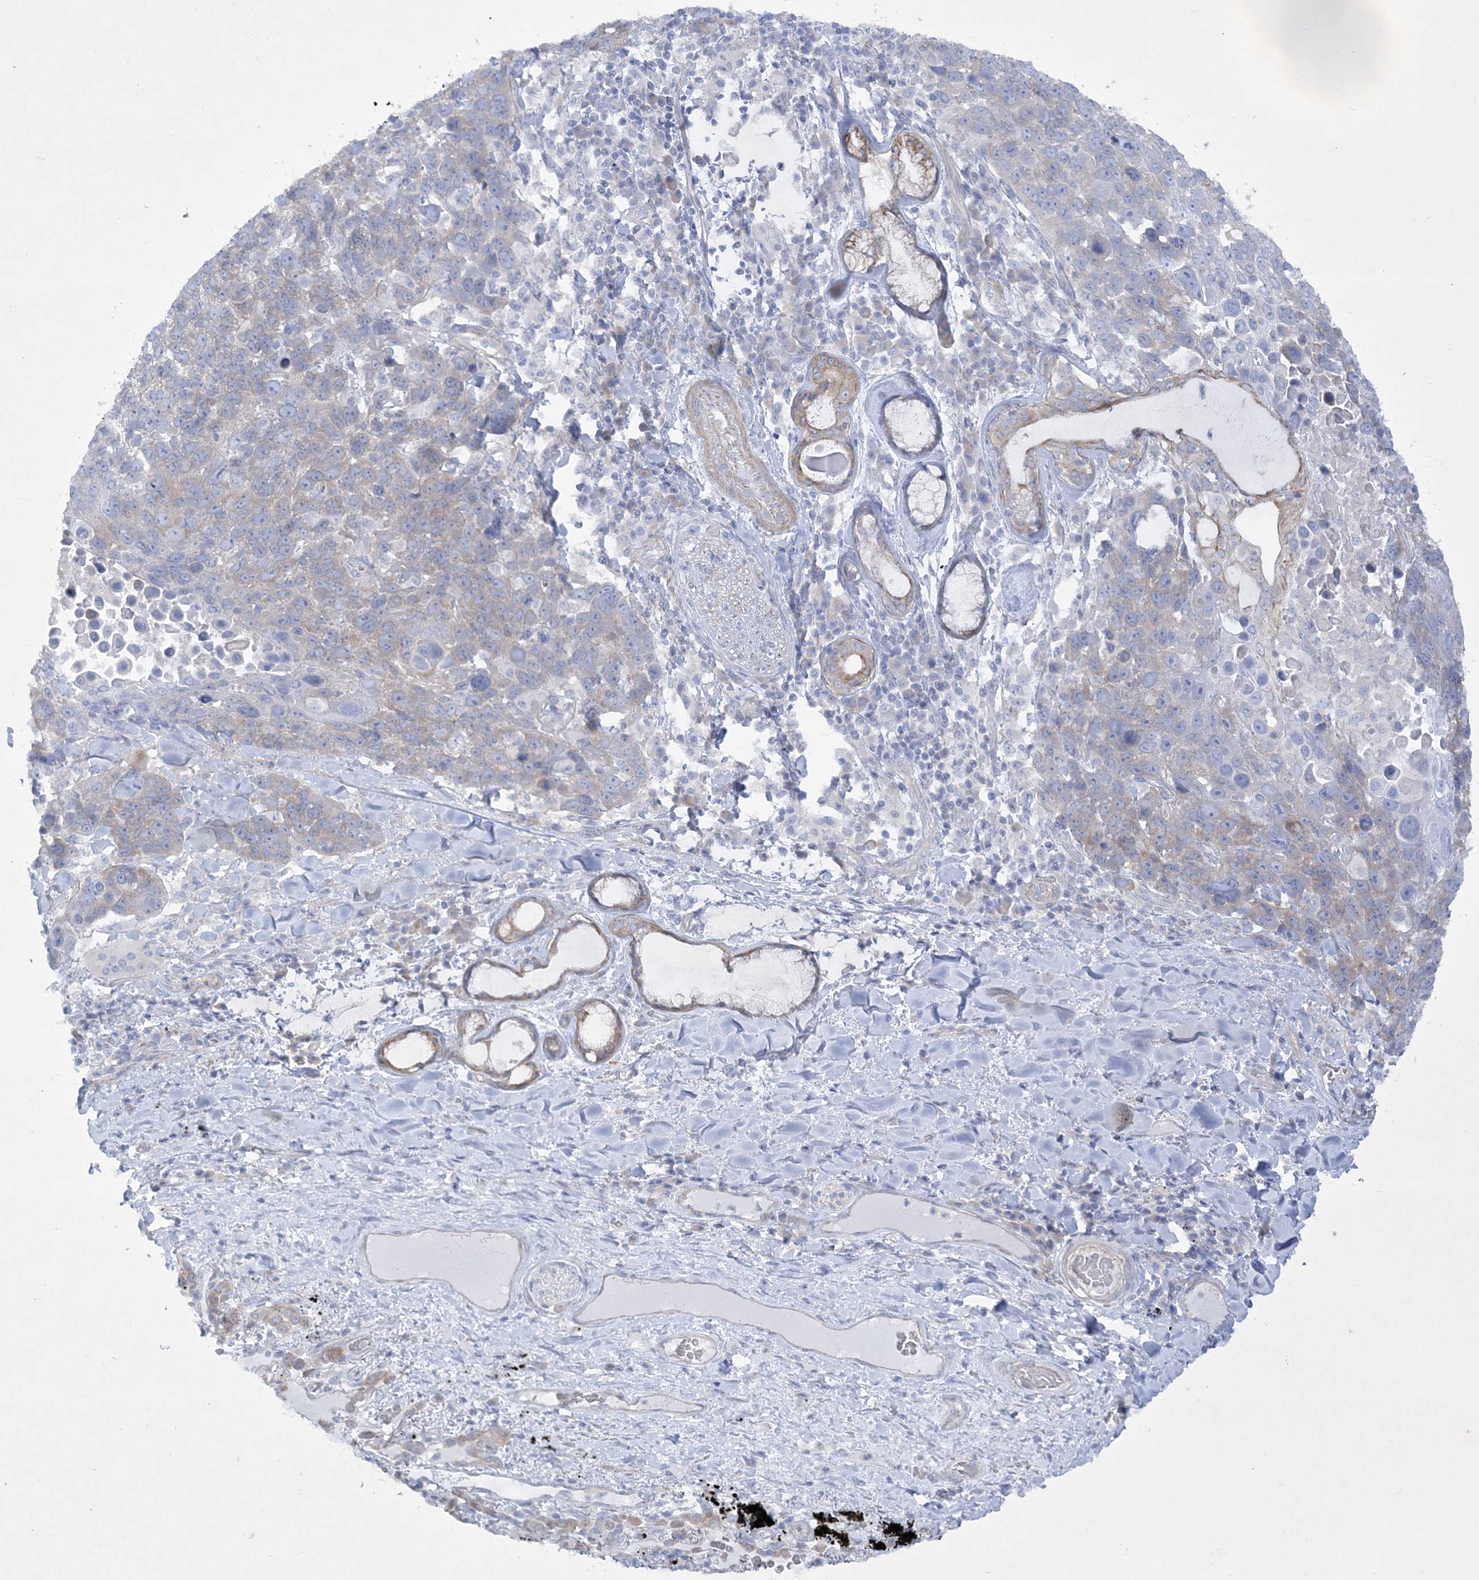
{"staining": {"intensity": "weak", "quantity": "<25%", "location": "cytoplasmic/membranous"}, "tissue": "lung cancer", "cell_type": "Tumor cells", "image_type": "cancer", "snomed": [{"axis": "morphology", "description": "Squamous cell carcinoma, NOS"}, {"axis": "topography", "description": "Lung"}], "caption": "Human lung cancer (squamous cell carcinoma) stained for a protein using immunohistochemistry reveals no expression in tumor cells.", "gene": "FARSB", "patient": {"sex": "male", "age": 66}}